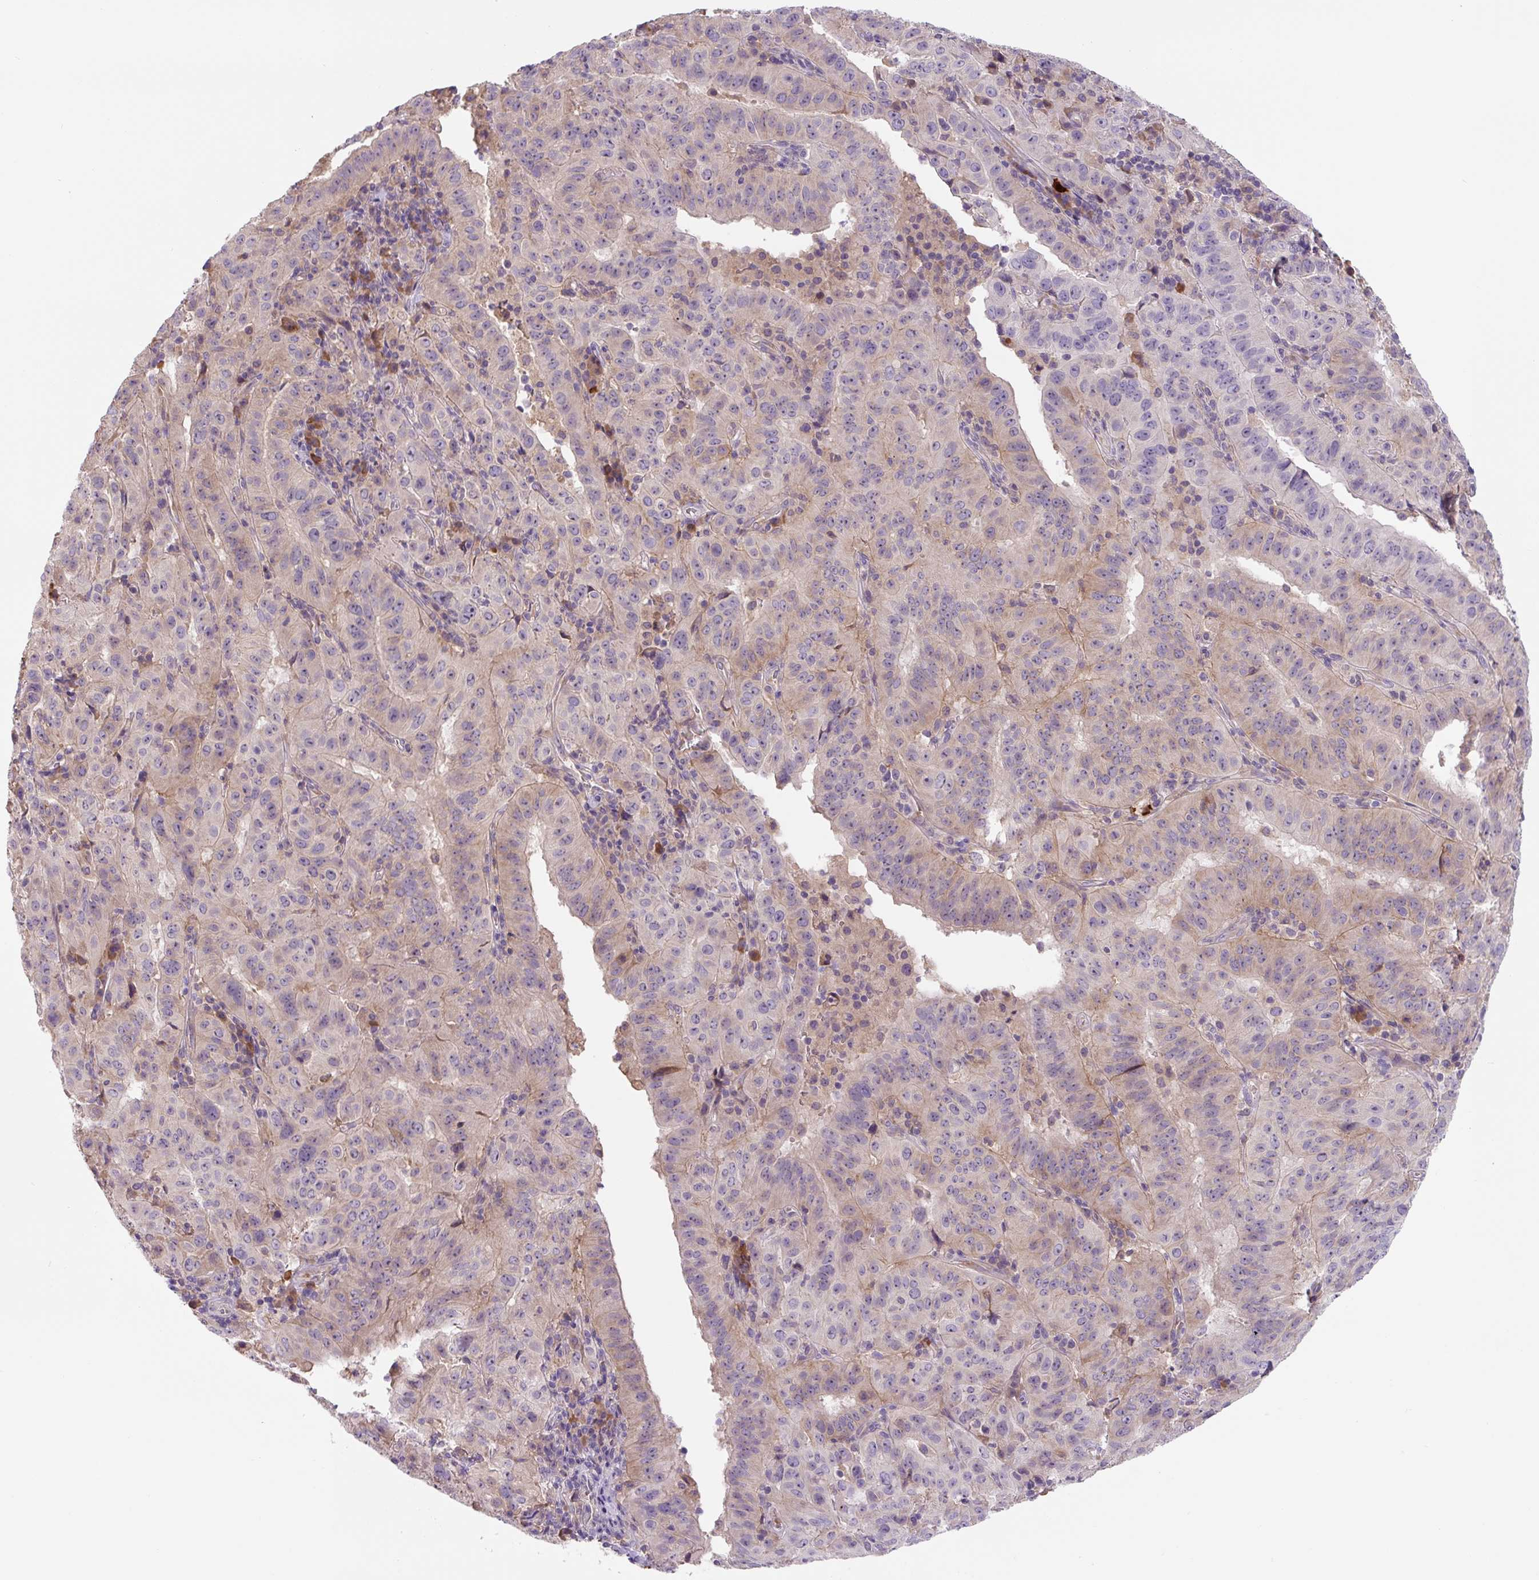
{"staining": {"intensity": "weak", "quantity": "25%-75%", "location": "cytoplasmic/membranous"}, "tissue": "pancreatic cancer", "cell_type": "Tumor cells", "image_type": "cancer", "snomed": [{"axis": "morphology", "description": "Adenocarcinoma, NOS"}, {"axis": "topography", "description": "Pancreas"}], "caption": "Adenocarcinoma (pancreatic) was stained to show a protein in brown. There is low levels of weak cytoplasmic/membranous expression in about 25%-75% of tumor cells. (Stains: DAB (3,3'-diaminobenzidine) in brown, nuclei in blue, Microscopy: brightfield microscopy at high magnification).", "gene": "FZD5", "patient": {"sex": "male", "age": 63}}